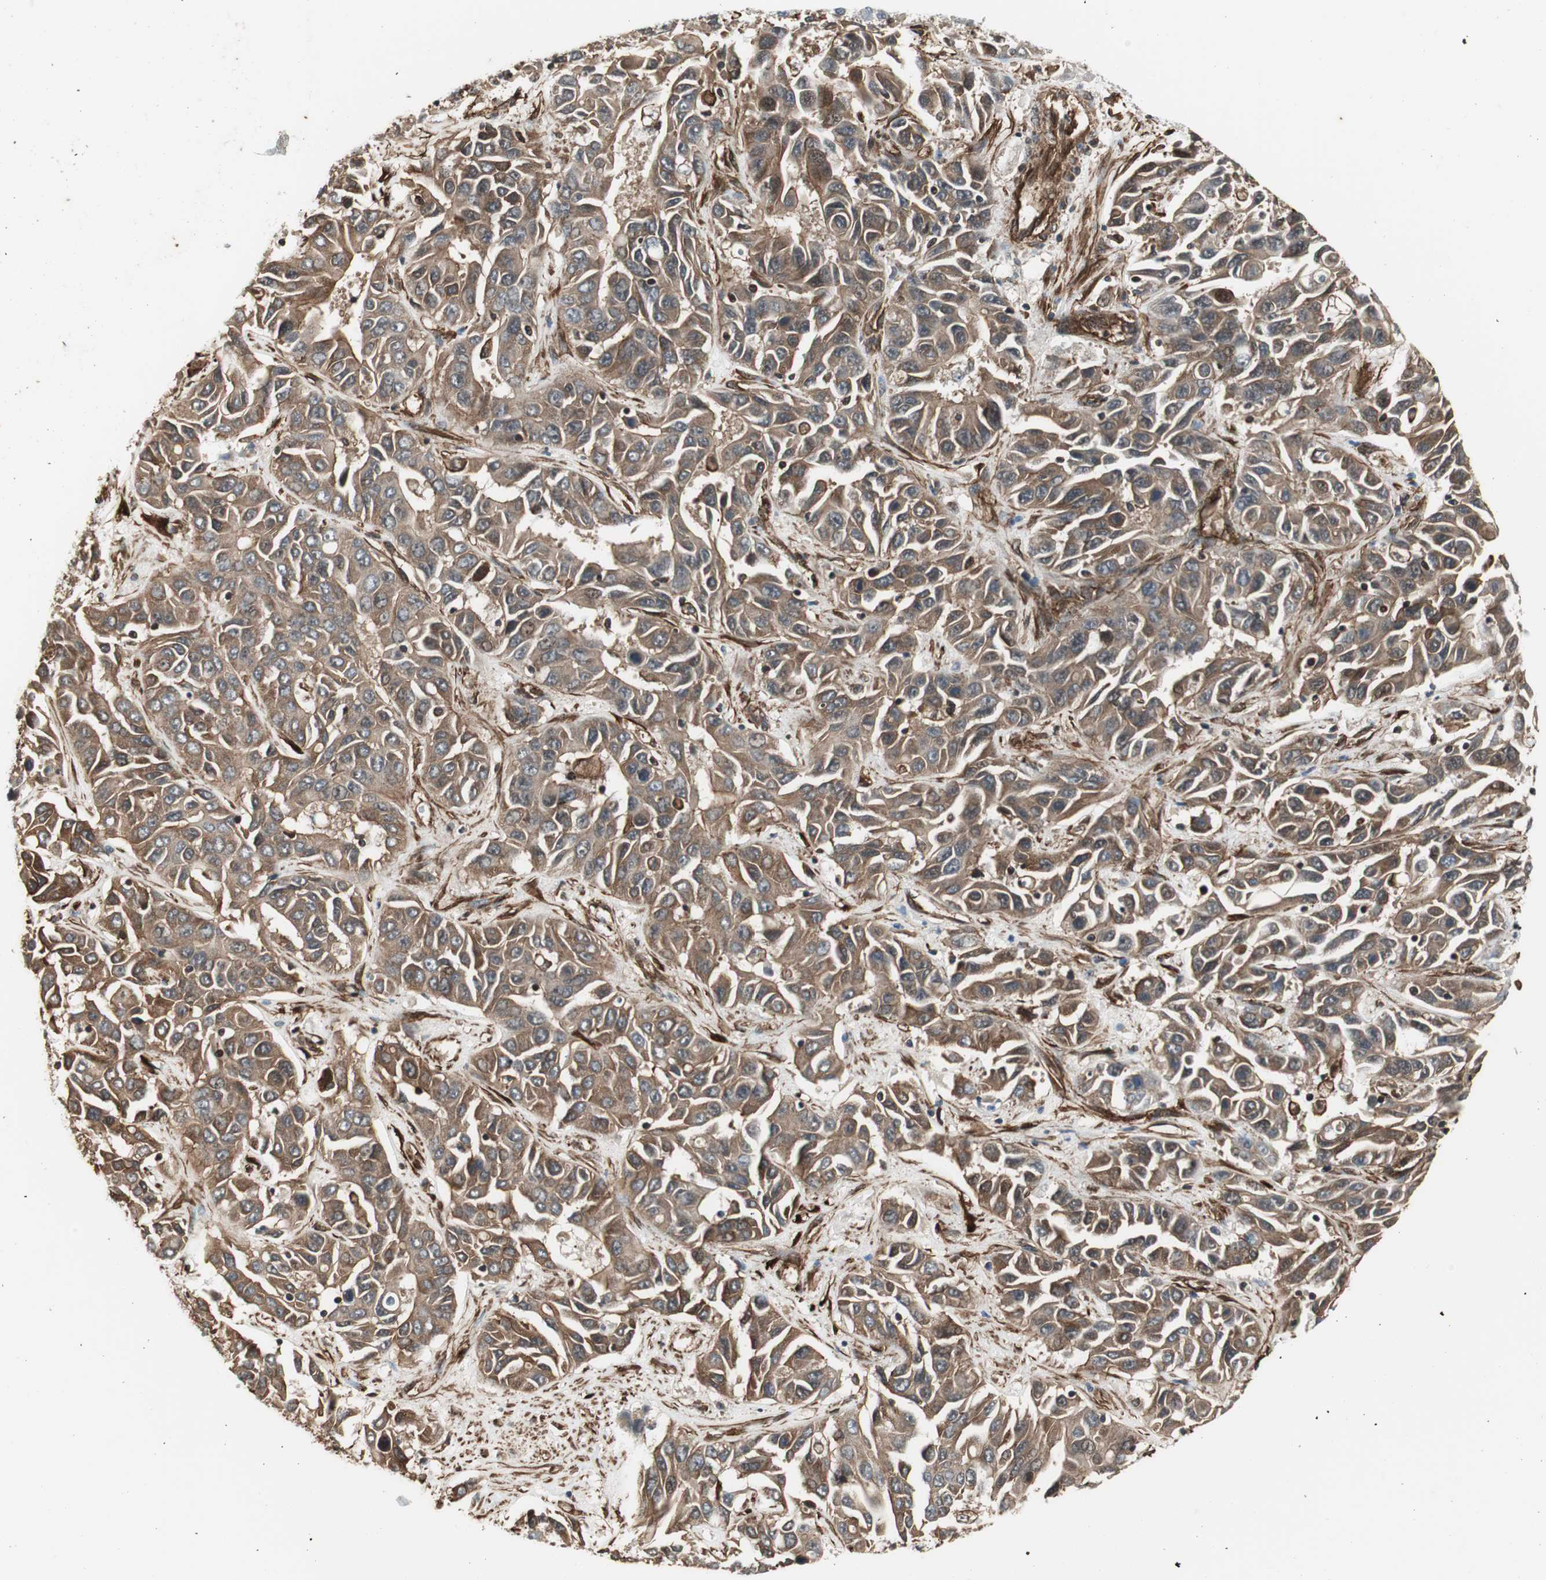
{"staining": {"intensity": "moderate", "quantity": ">75%", "location": "cytoplasmic/membranous"}, "tissue": "liver cancer", "cell_type": "Tumor cells", "image_type": "cancer", "snomed": [{"axis": "morphology", "description": "Cholangiocarcinoma"}, {"axis": "topography", "description": "Liver"}], "caption": "IHC photomicrograph of neoplastic tissue: human liver cancer stained using immunohistochemistry shows medium levels of moderate protein expression localized specifically in the cytoplasmic/membranous of tumor cells, appearing as a cytoplasmic/membranous brown color.", "gene": "PTPN11", "patient": {"sex": "female", "age": 52}}